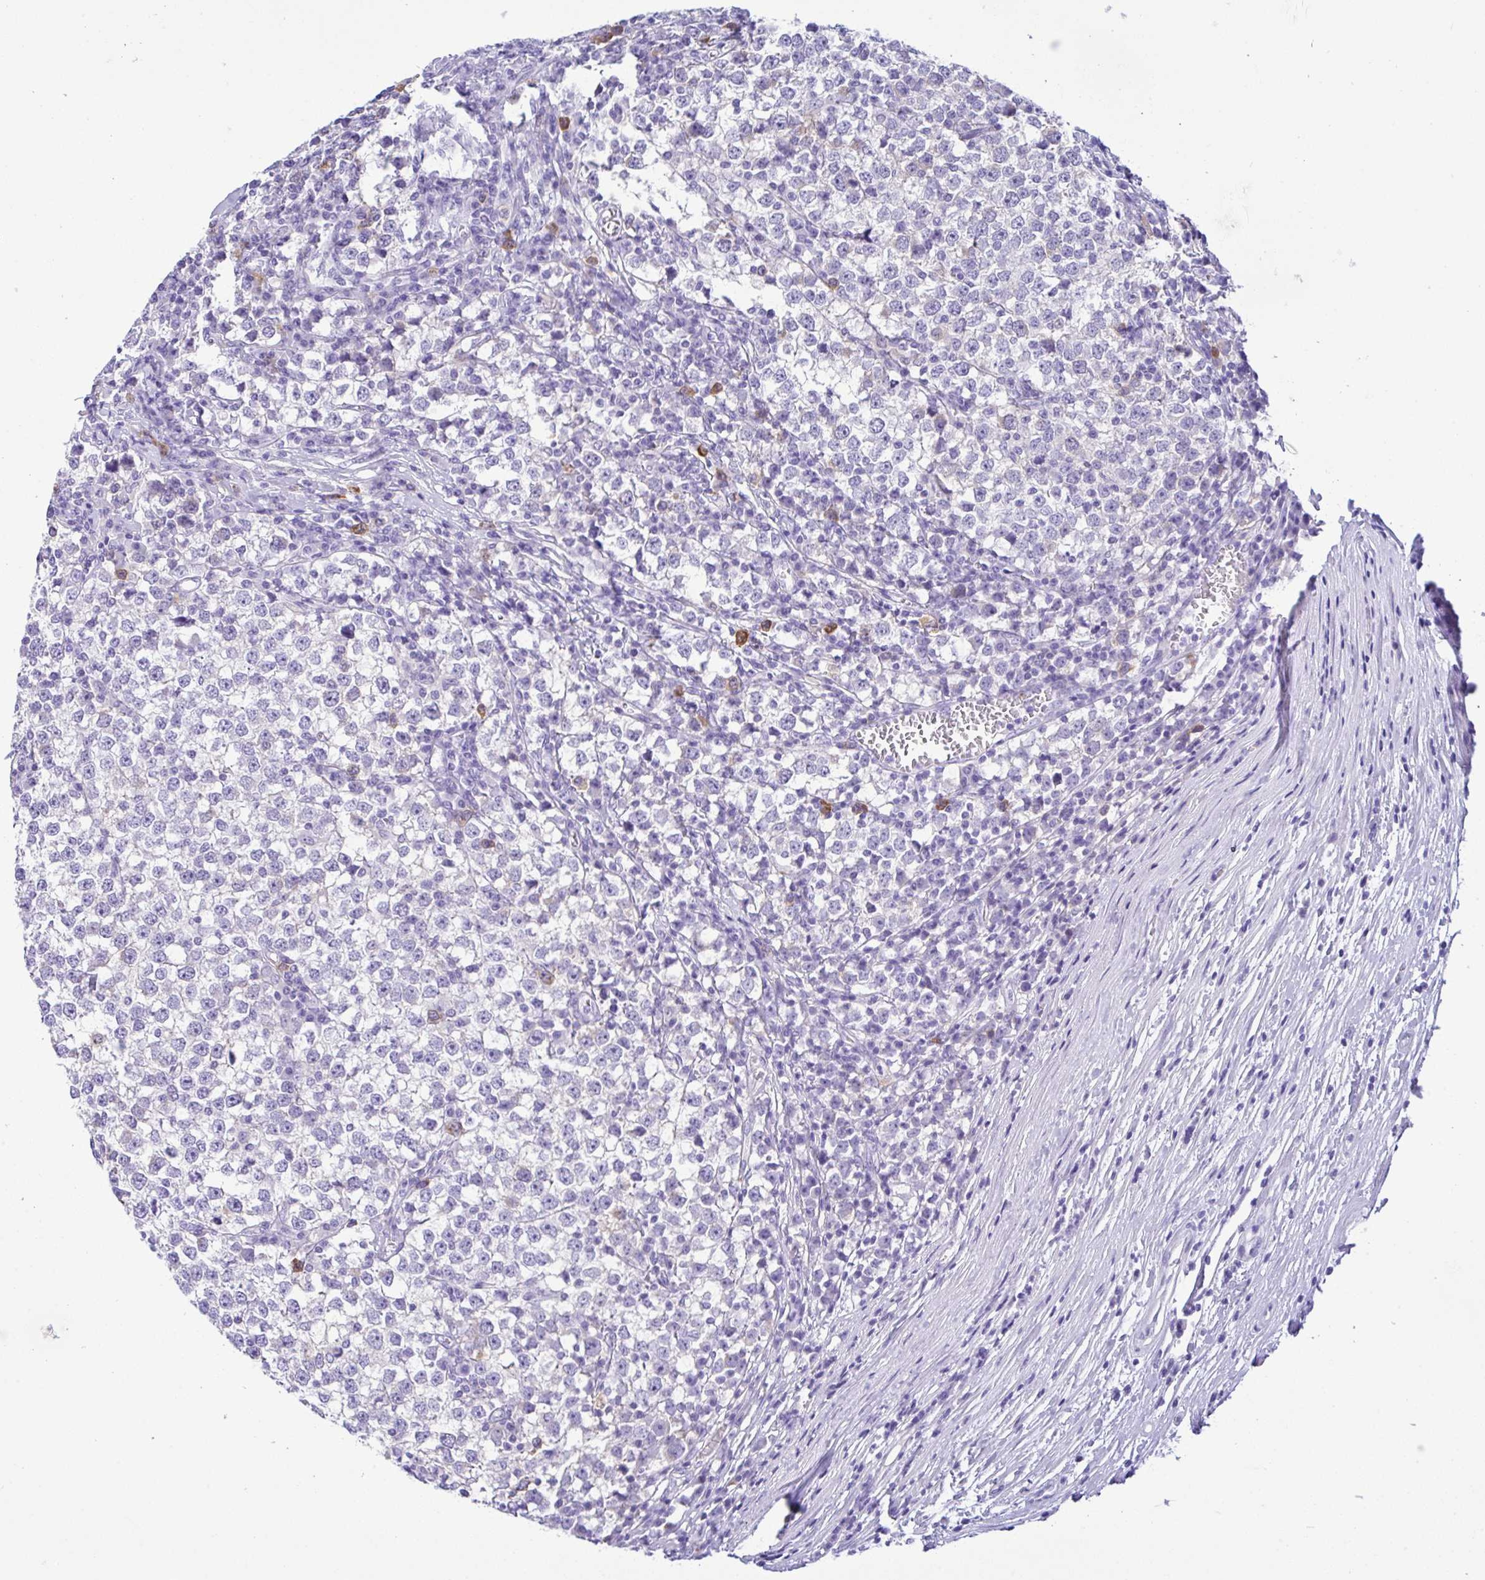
{"staining": {"intensity": "negative", "quantity": "none", "location": "none"}, "tissue": "testis cancer", "cell_type": "Tumor cells", "image_type": "cancer", "snomed": [{"axis": "morphology", "description": "Seminoma, NOS"}, {"axis": "topography", "description": "Testis"}], "caption": "Immunohistochemistry (IHC) histopathology image of human seminoma (testis) stained for a protein (brown), which demonstrates no staining in tumor cells.", "gene": "RRM2", "patient": {"sex": "male", "age": 65}}